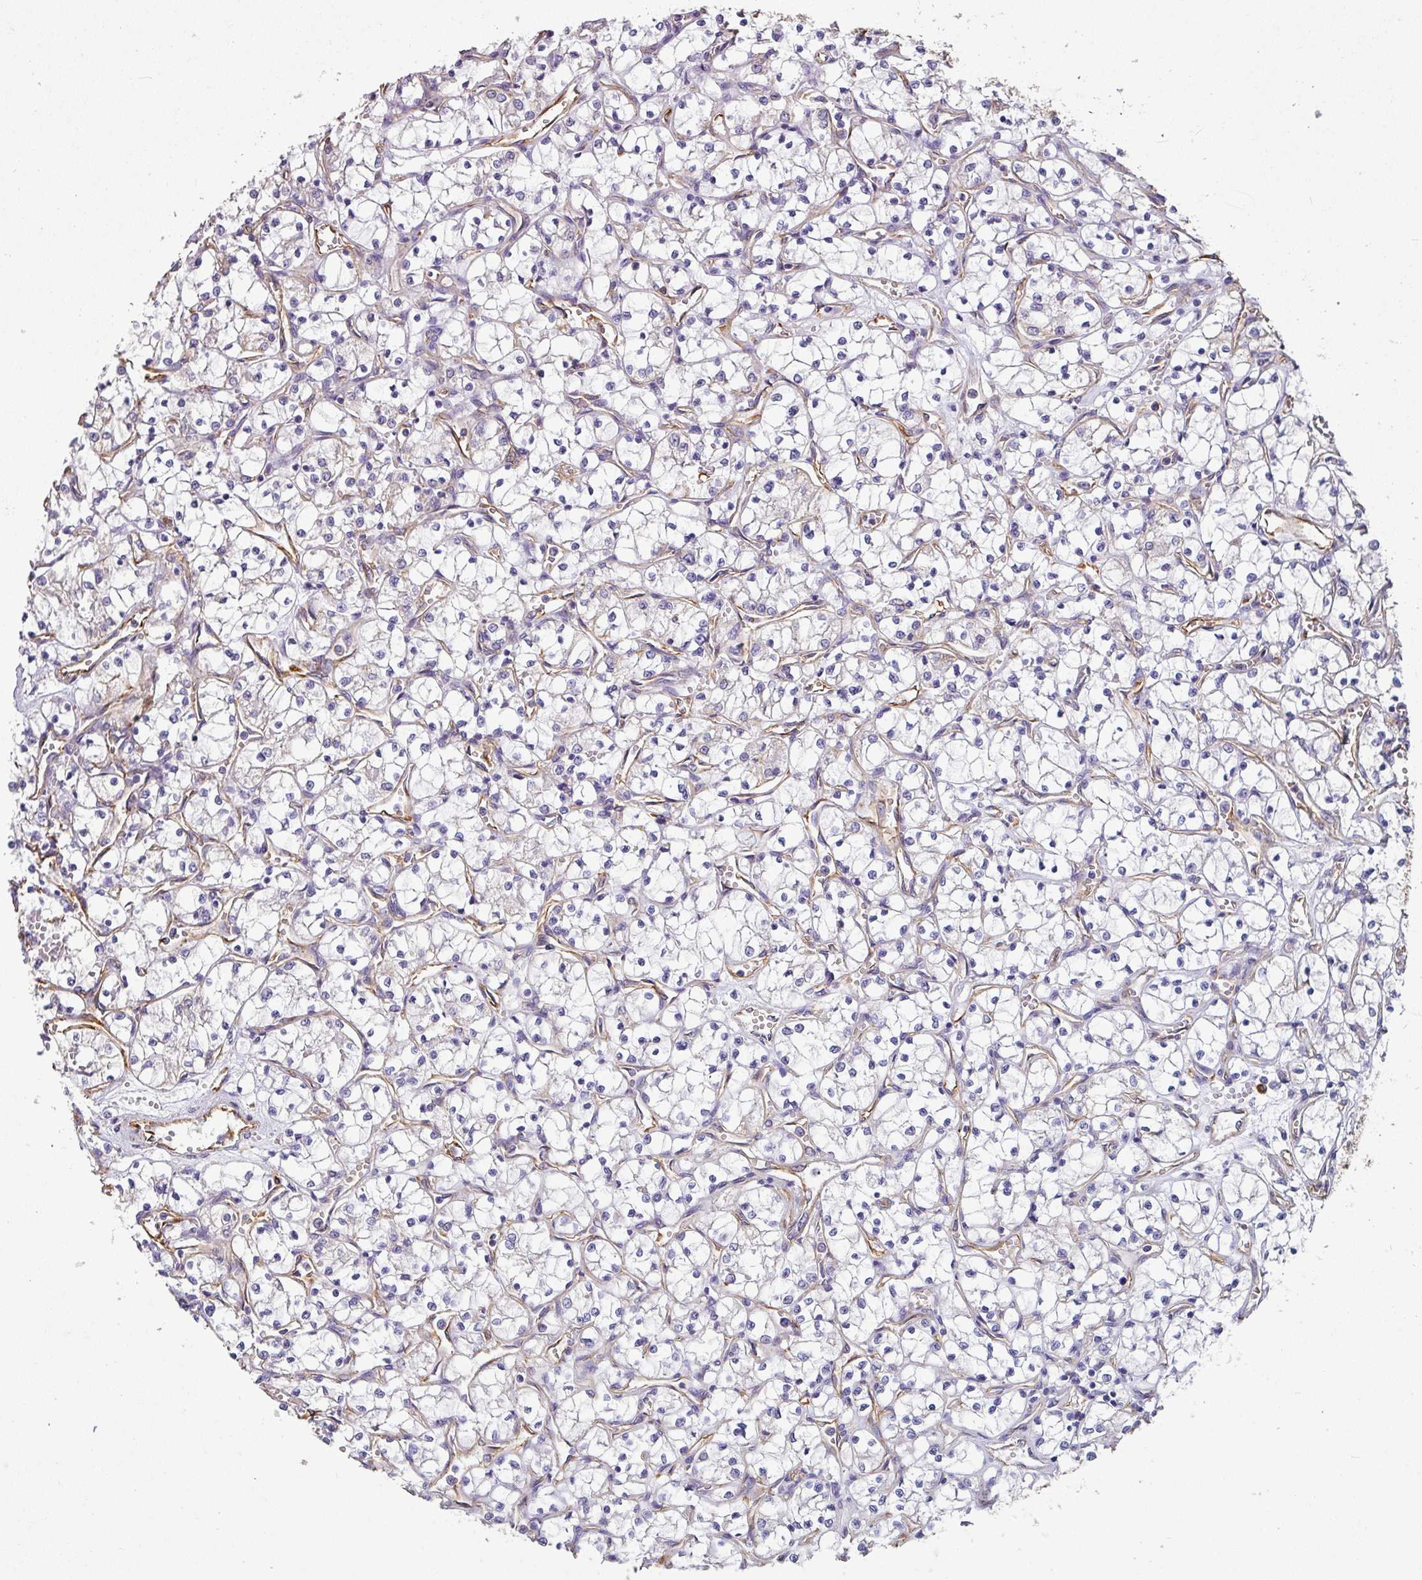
{"staining": {"intensity": "negative", "quantity": "none", "location": "none"}, "tissue": "renal cancer", "cell_type": "Tumor cells", "image_type": "cancer", "snomed": [{"axis": "morphology", "description": "Adenocarcinoma, NOS"}, {"axis": "topography", "description": "Kidney"}], "caption": "Renal cancer (adenocarcinoma) was stained to show a protein in brown. There is no significant expression in tumor cells.", "gene": "ZNF280C", "patient": {"sex": "female", "age": 69}}